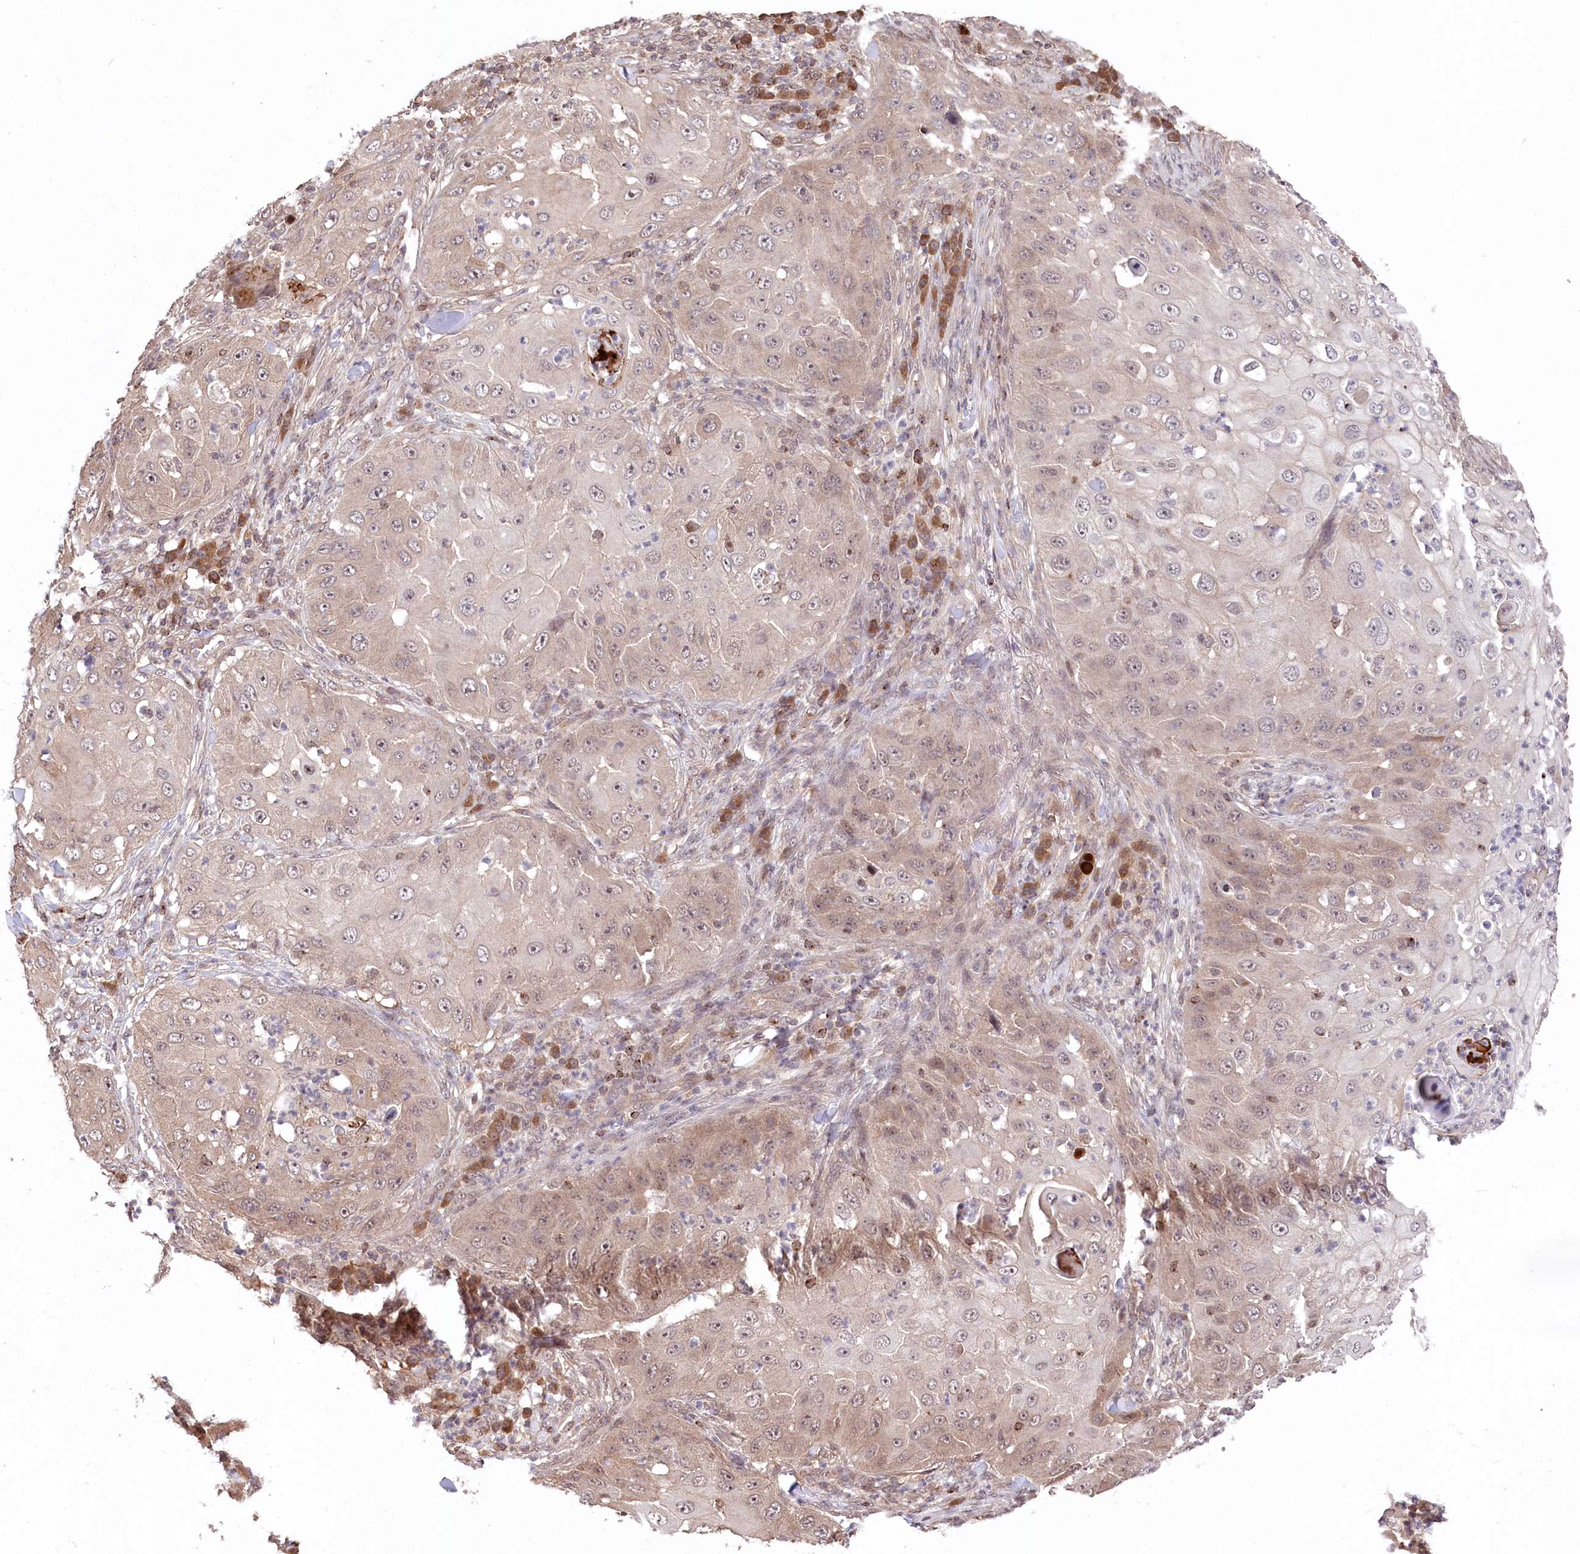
{"staining": {"intensity": "weak", "quantity": "25%-75%", "location": "cytoplasmic/membranous"}, "tissue": "skin cancer", "cell_type": "Tumor cells", "image_type": "cancer", "snomed": [{"axis": "morphology", "description": "Squamous cell carcinoma, NOS"}, {"axis": "topography", "description": "Skin"}], "caption": "The histopathology image exhibits immunohistochemical staining of squamous cell carcinoma (skin). There is weak cytoplasmic/membranous positivity is identified in about 25%-75% of tumor cells. The staining was performed using DAB to visualize the protein expression in brown, while the nuclei were stained in blue with hematoxylin (Magnification: 20x).", "gene": "CCSER2", "patient": {"sex": "female", "age": 44}}